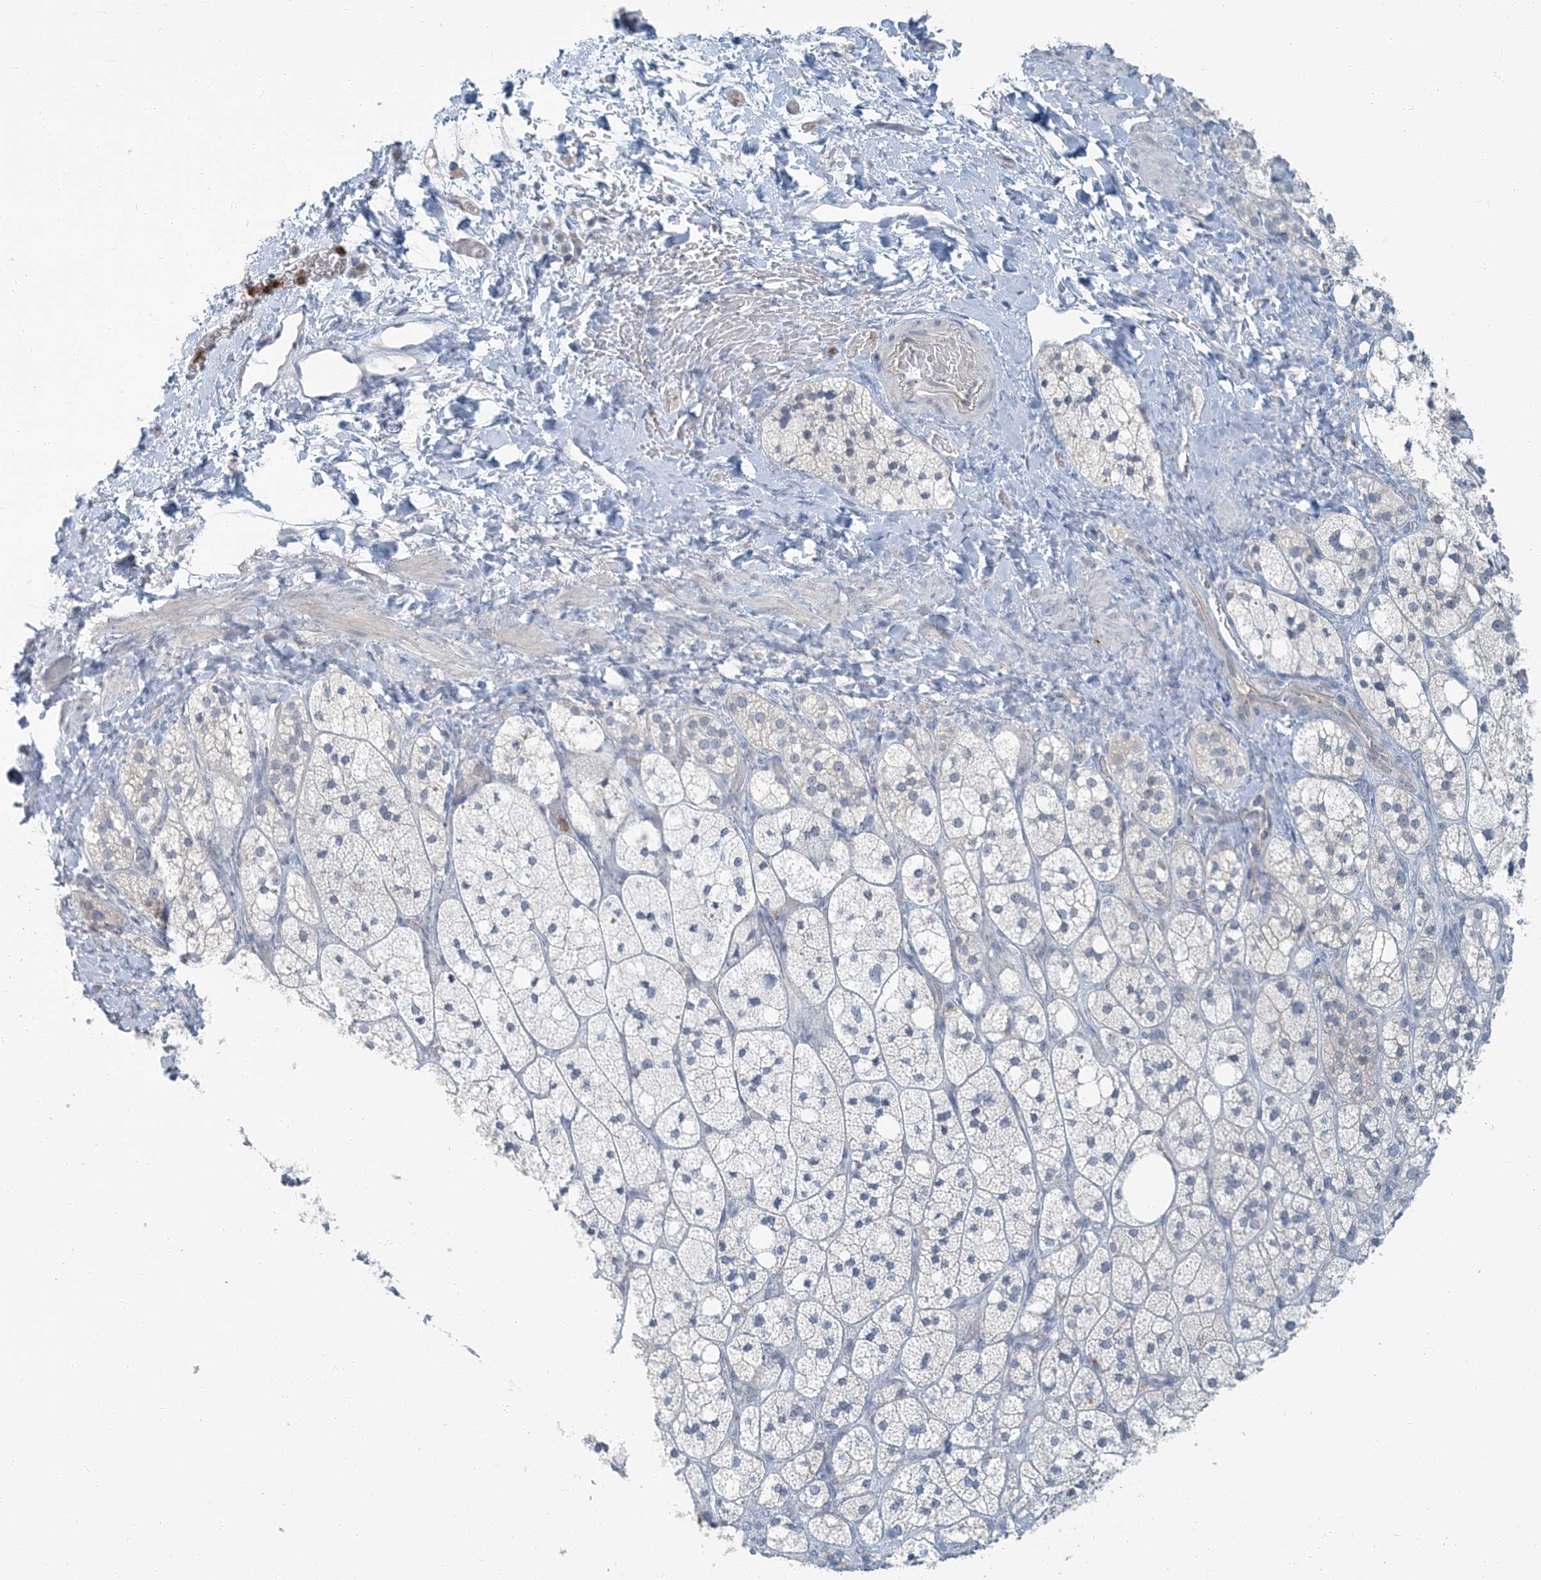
{"staining": {"intensity": "weak", "quantity": "<25%", "location": "cytoplasmic/membranous"}, "tissue": "adrenal gland", "cell_type": "Glandular cells", "image_type": "normal", "snomed": [{"axis": "morphology", "description": "Normal tissue, NOS"}, {"axis": "topography", "description": "Adrenal gland"}], "caption": "The histopathology image displays no staining of glandular cells in normal adrenal gland.", "gene": "EPHA4", "patient": {"sex": "male", "age": 61}}